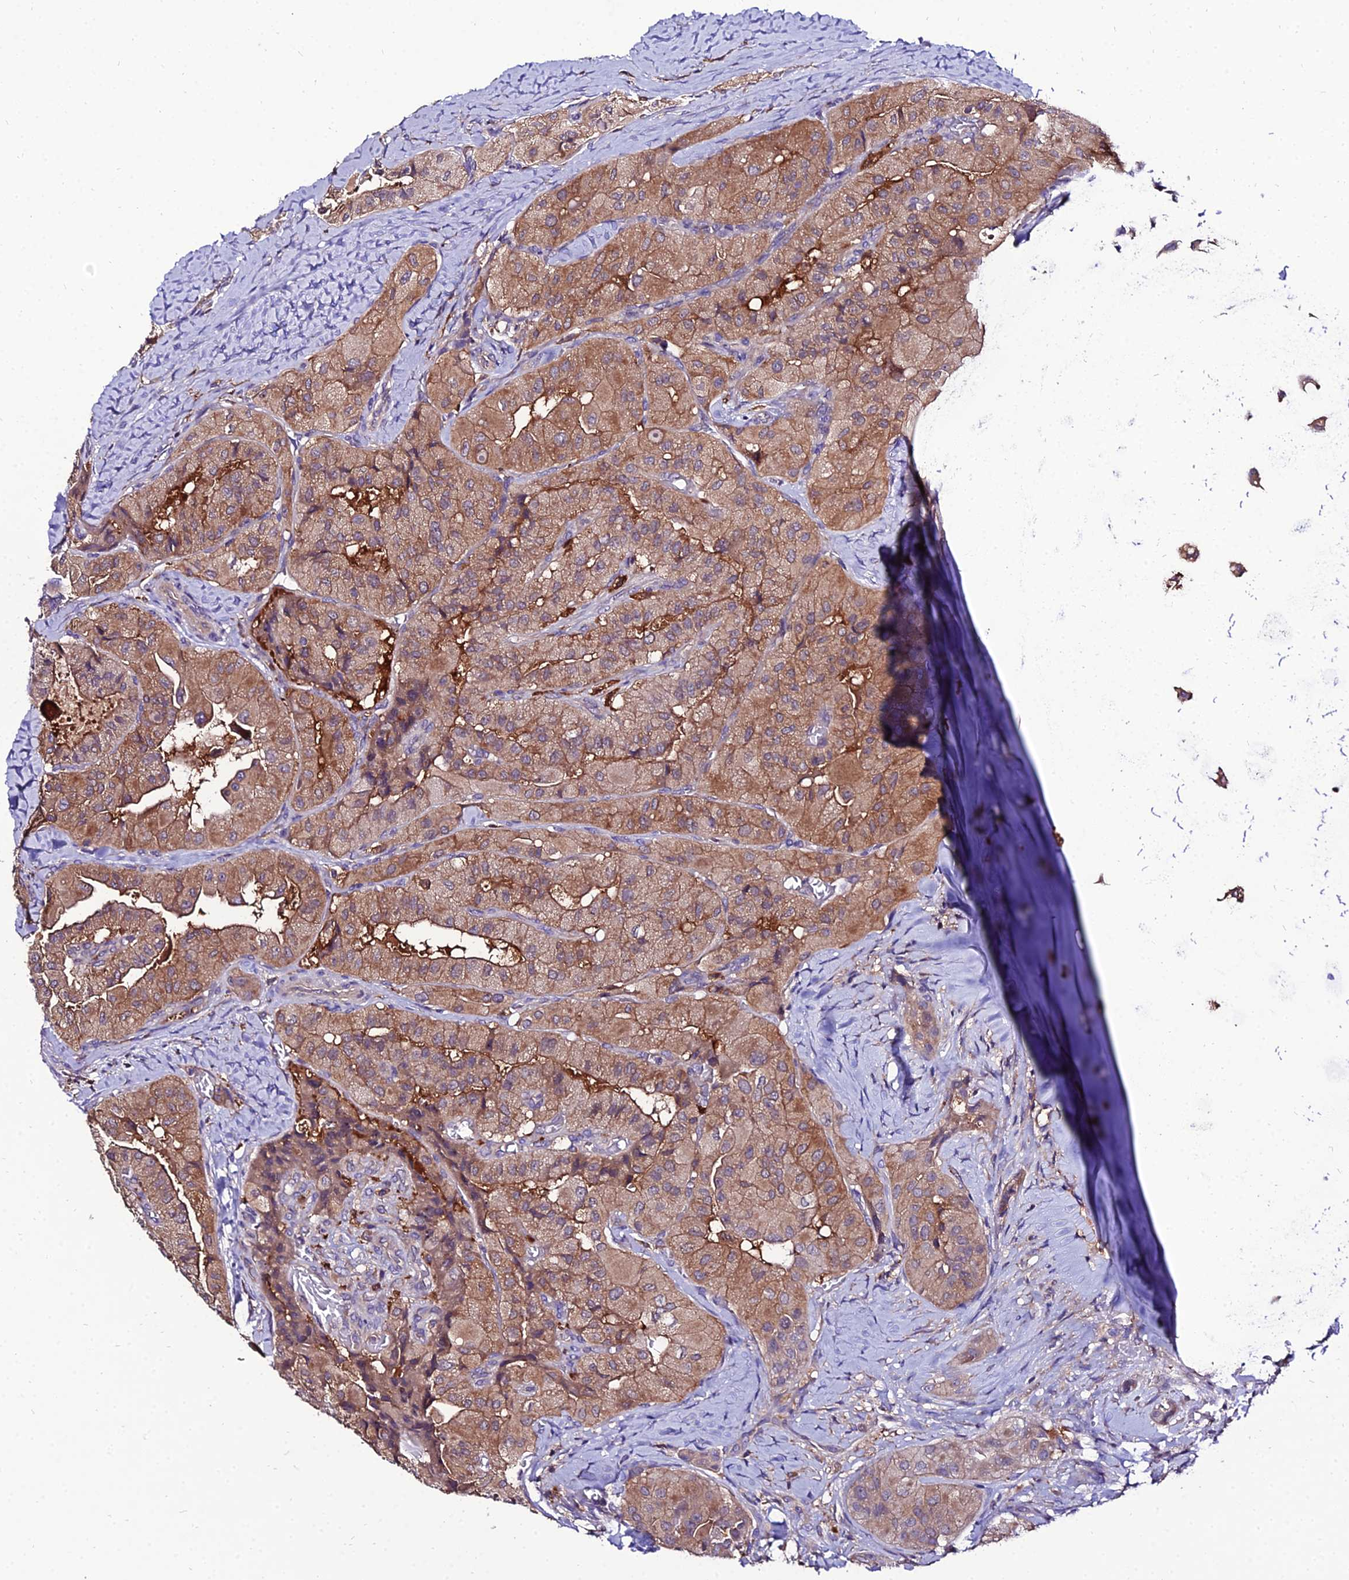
{"staining": {"intensity": "moderate", "quantity": ">75%", "location": "cytoplasmic/membranous"}, "tissue": "thyroid cancer", "cell_type": "Tumor cells", "image_type": "cancer", "snomed": [{"axis": "morphology", "description": "Normal tissue, NOS"}, {"axis": "morphology", "description": "Papillary adenocarcinoma, NOS"}, {"axis": "topography", "description": "Thyroid gland"}], "caption": "The photomicrograph demonstrates immunohistochemical staining of thyroid cancer (papillary adenocarcinoma). There is moderate cytoplasmic/membranous staining is seen in approximately >75% of tumor cells.", "gene": "C2orf69", "patient": {"sex": "female", "age": 59}}